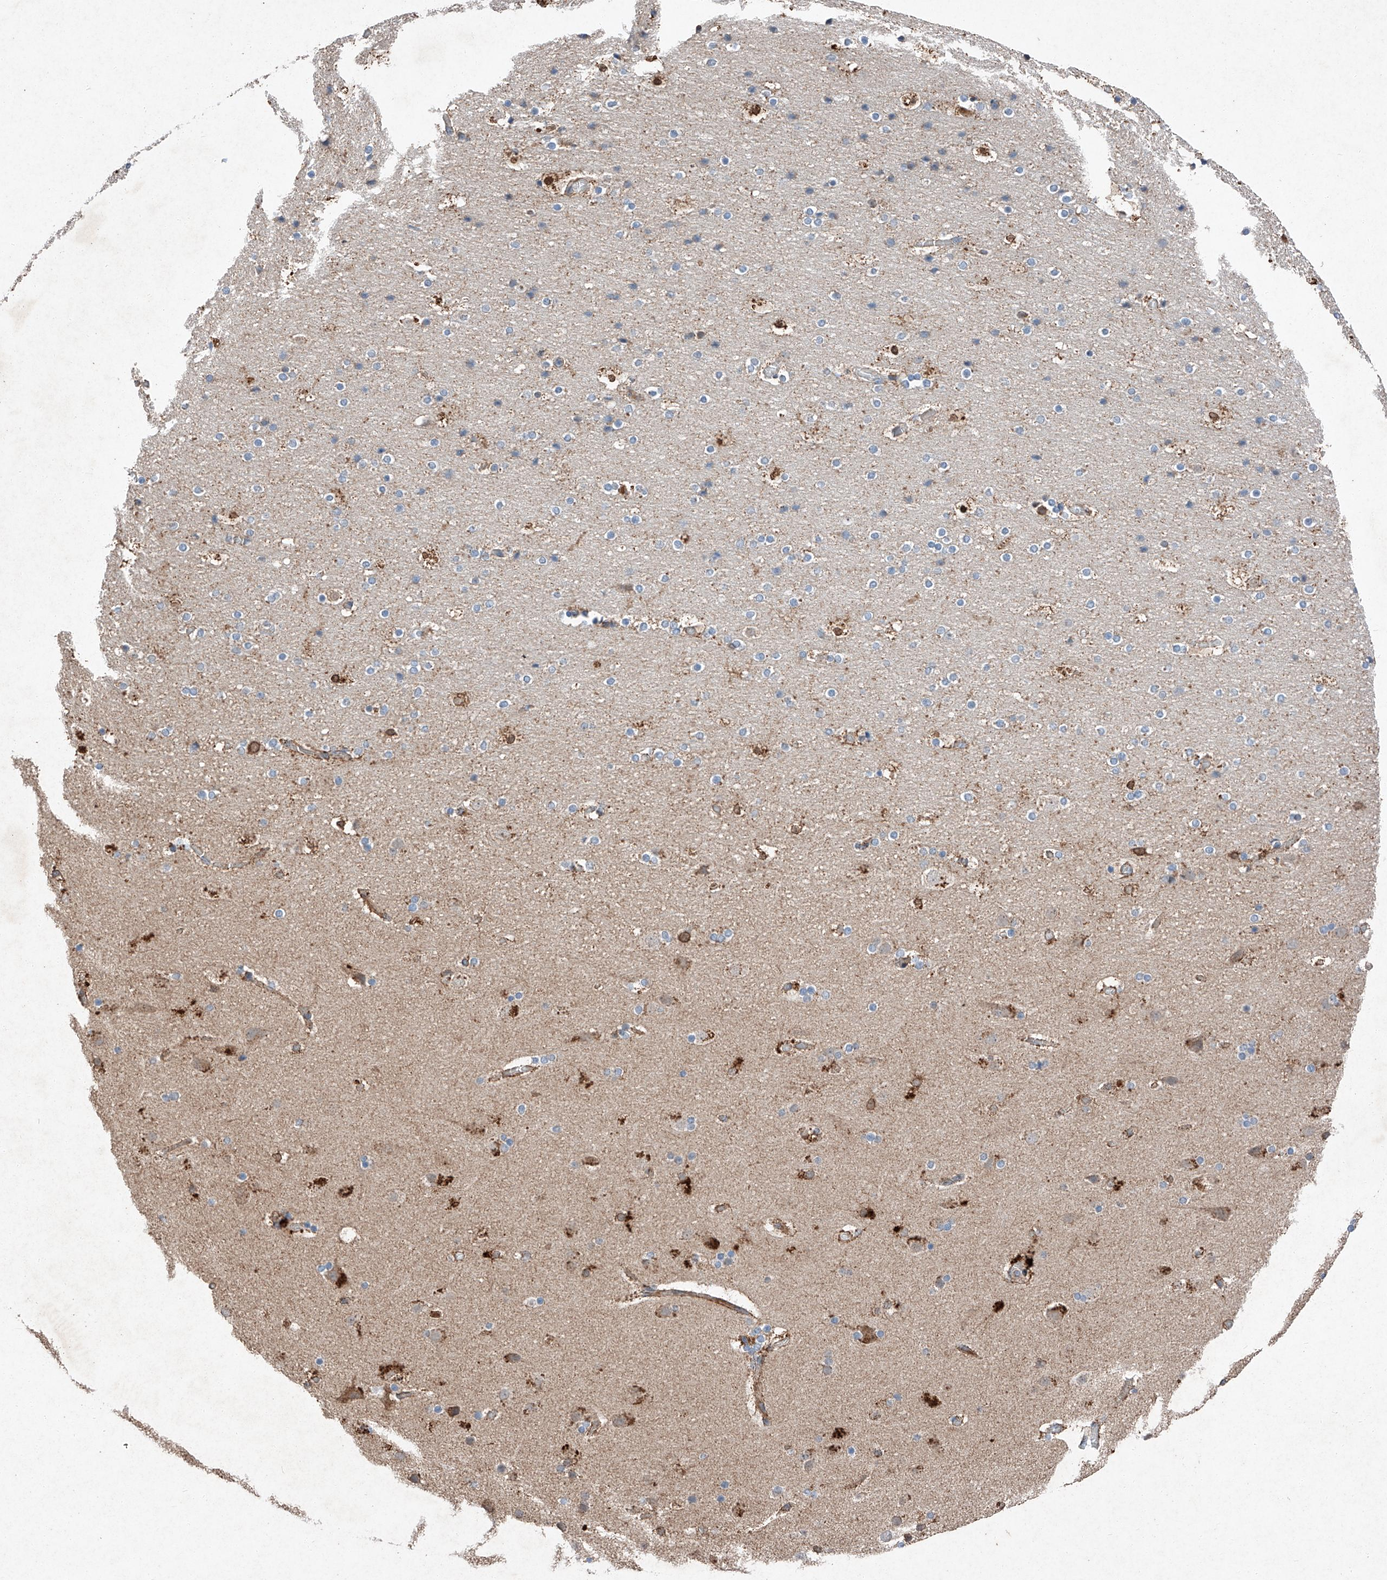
{"staining": {"intensity": "moderate", "quantity": ">75%", "location": "cytoplasmic/membranous"}, "tissue": "cerebral cortex", "cell_type": "Endothelial cells", "image_type": "normal", "snomed": [{"axis": "morphology", "description": "Normal tissue, NOS"}, {"axis": "topography", "description": "Cerebral cortex"}], "caption": "Immunohistochemistry (IHC) of unremarkable cerebral cortex reveals medium levels of moderate cytoplasmic/membranous expression in about >75% of endothelial cells. Using DAB (3,3'-diaminobenzidine) (brown) and hematoxylin (blue) stains, captured at high magnification using brightfield microscopy.", "gene": "RUSC1", "patient": {"sex": "male", "age": 57}}